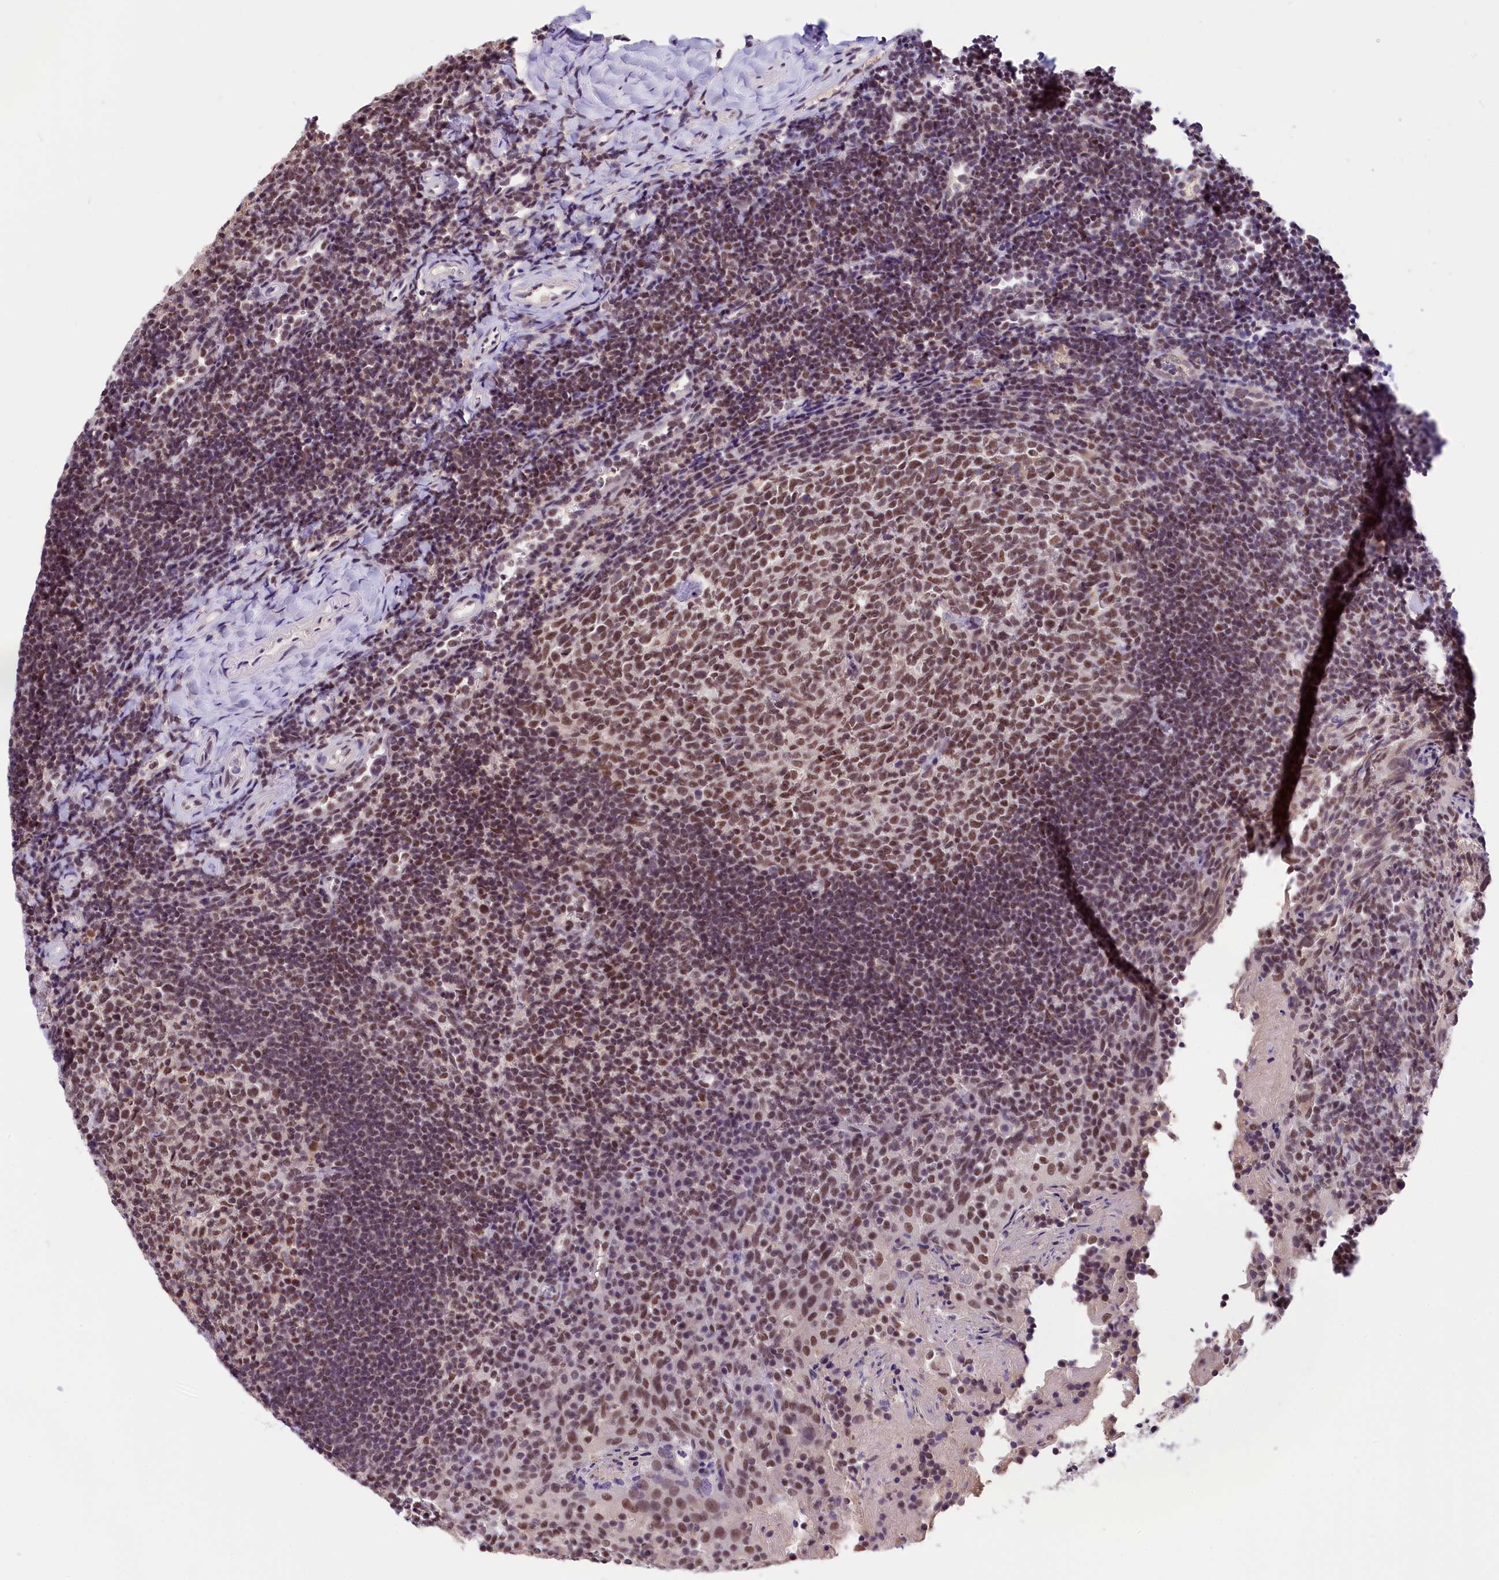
{"staining": {"intensity": "moderate", "quantity": ">75%", "location": "nuclear"}, "tissue": "tonsil", "cell_type": "Germinal center cells", "image_type": "normal", "snomed": [{"axis": "morphology", "description": "Normal tissue, NOS"}, {"axis": "topography", "description": "Tonsil"}], "caption": "The micrograph displays staining of unremarkable tonsil, revealing moderate nuclear protein staining (brown color) within germinal center cells. (brown staining indicates protein expression, while blue staining denotes nuclei).", "gene": "ZC3H4", "patient": {"sex": "female", "age": 10}}